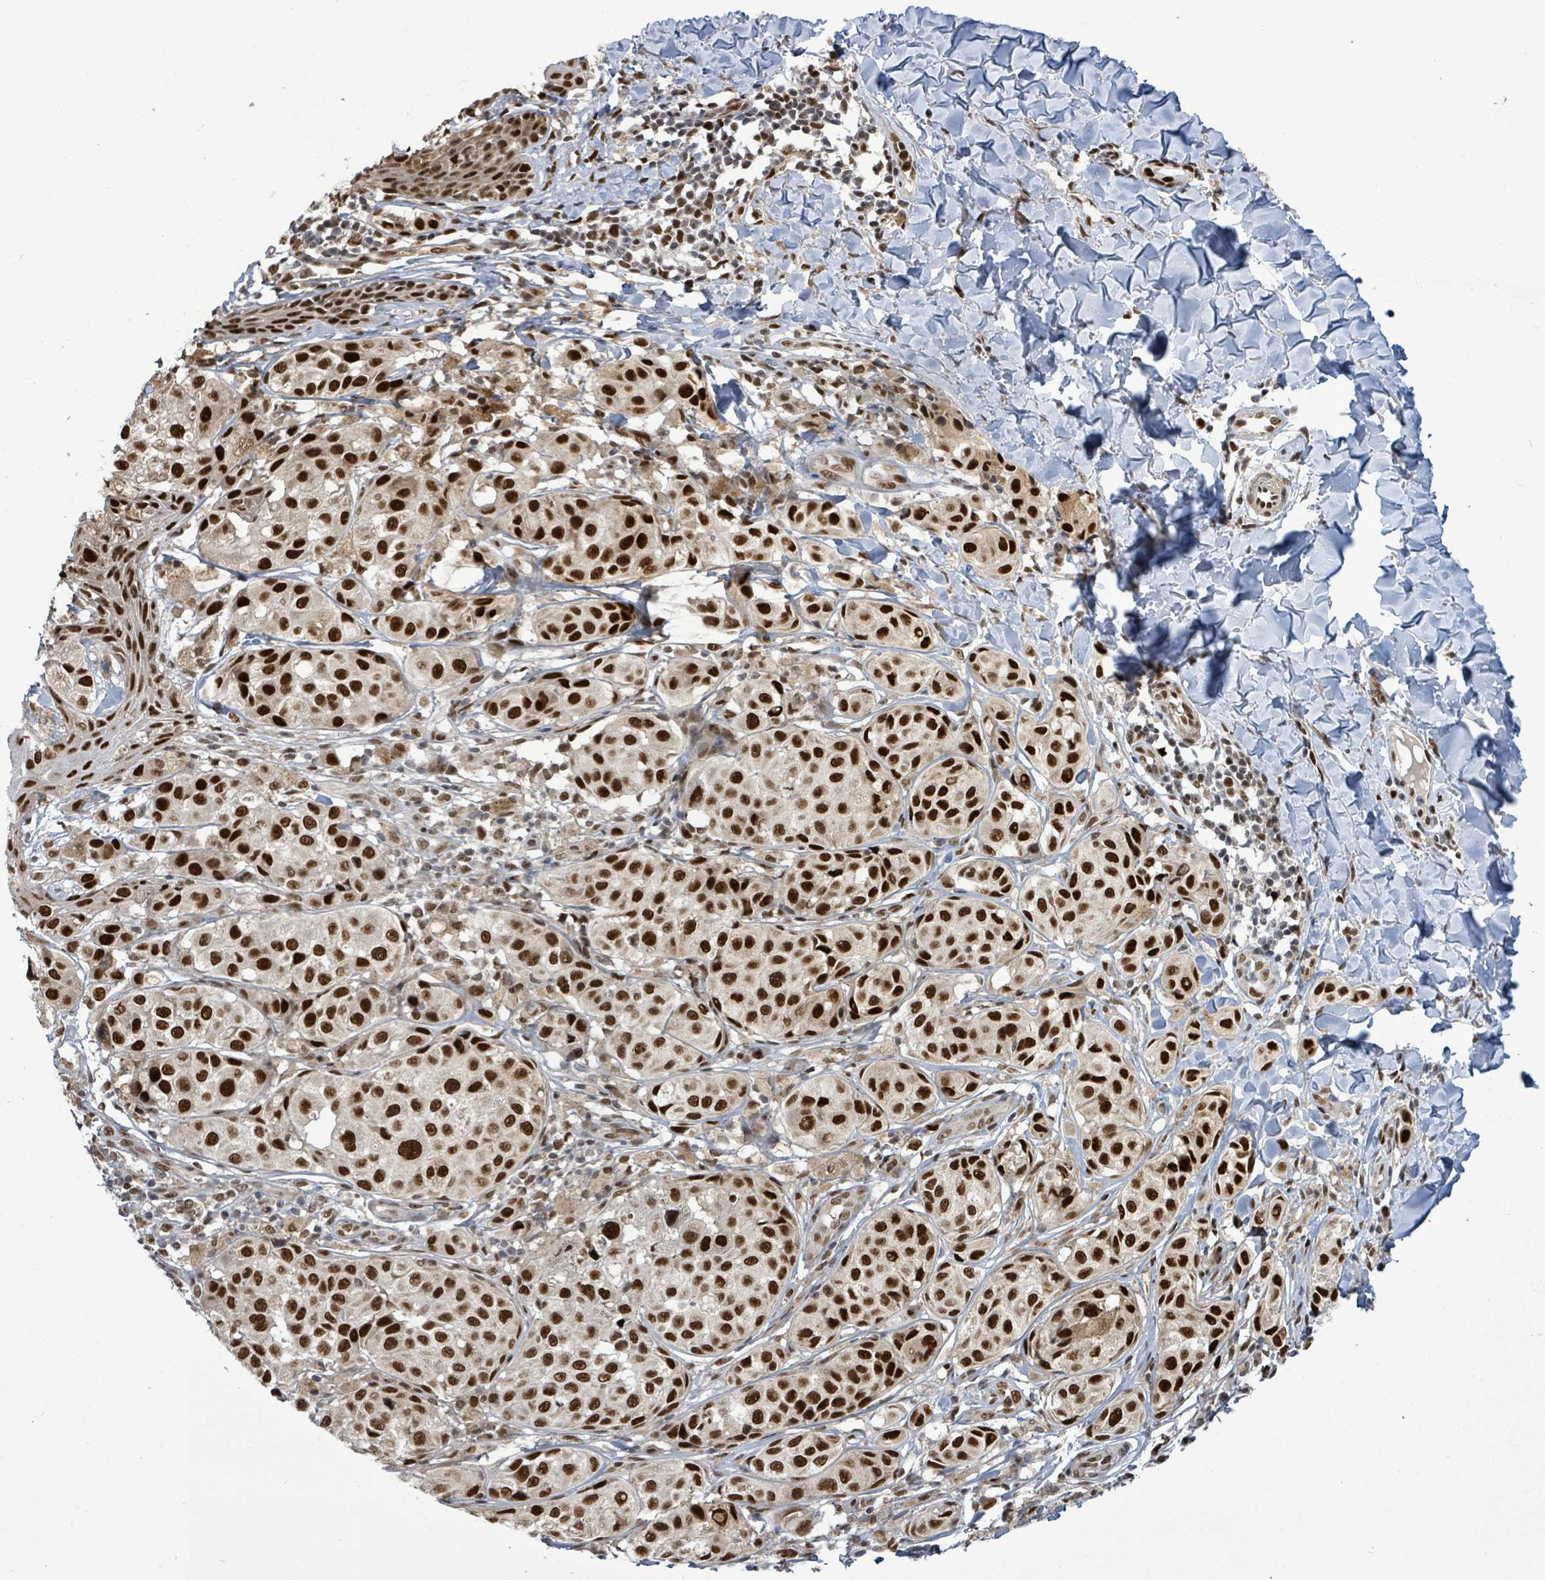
{"staining": {"intensity": "strong", "quantity": ">75%", "location": "nuclear"}, "tissue": "melanoma", "cell_type": "Tumor cells", "image_type": "cancer", "snomed": [{"axis": "morphology", "description": "Malignant melanoma, NOS"}, {"axis": "topography", "description": "Skin"}], "caption": "There is high levels of strong nuclear expression in tumor cells of melanoma, as demonstrated by immunohistochemical staining (brown color).", "gene": "PATZ1", "patient": {"sex": "male", "age": 39}}